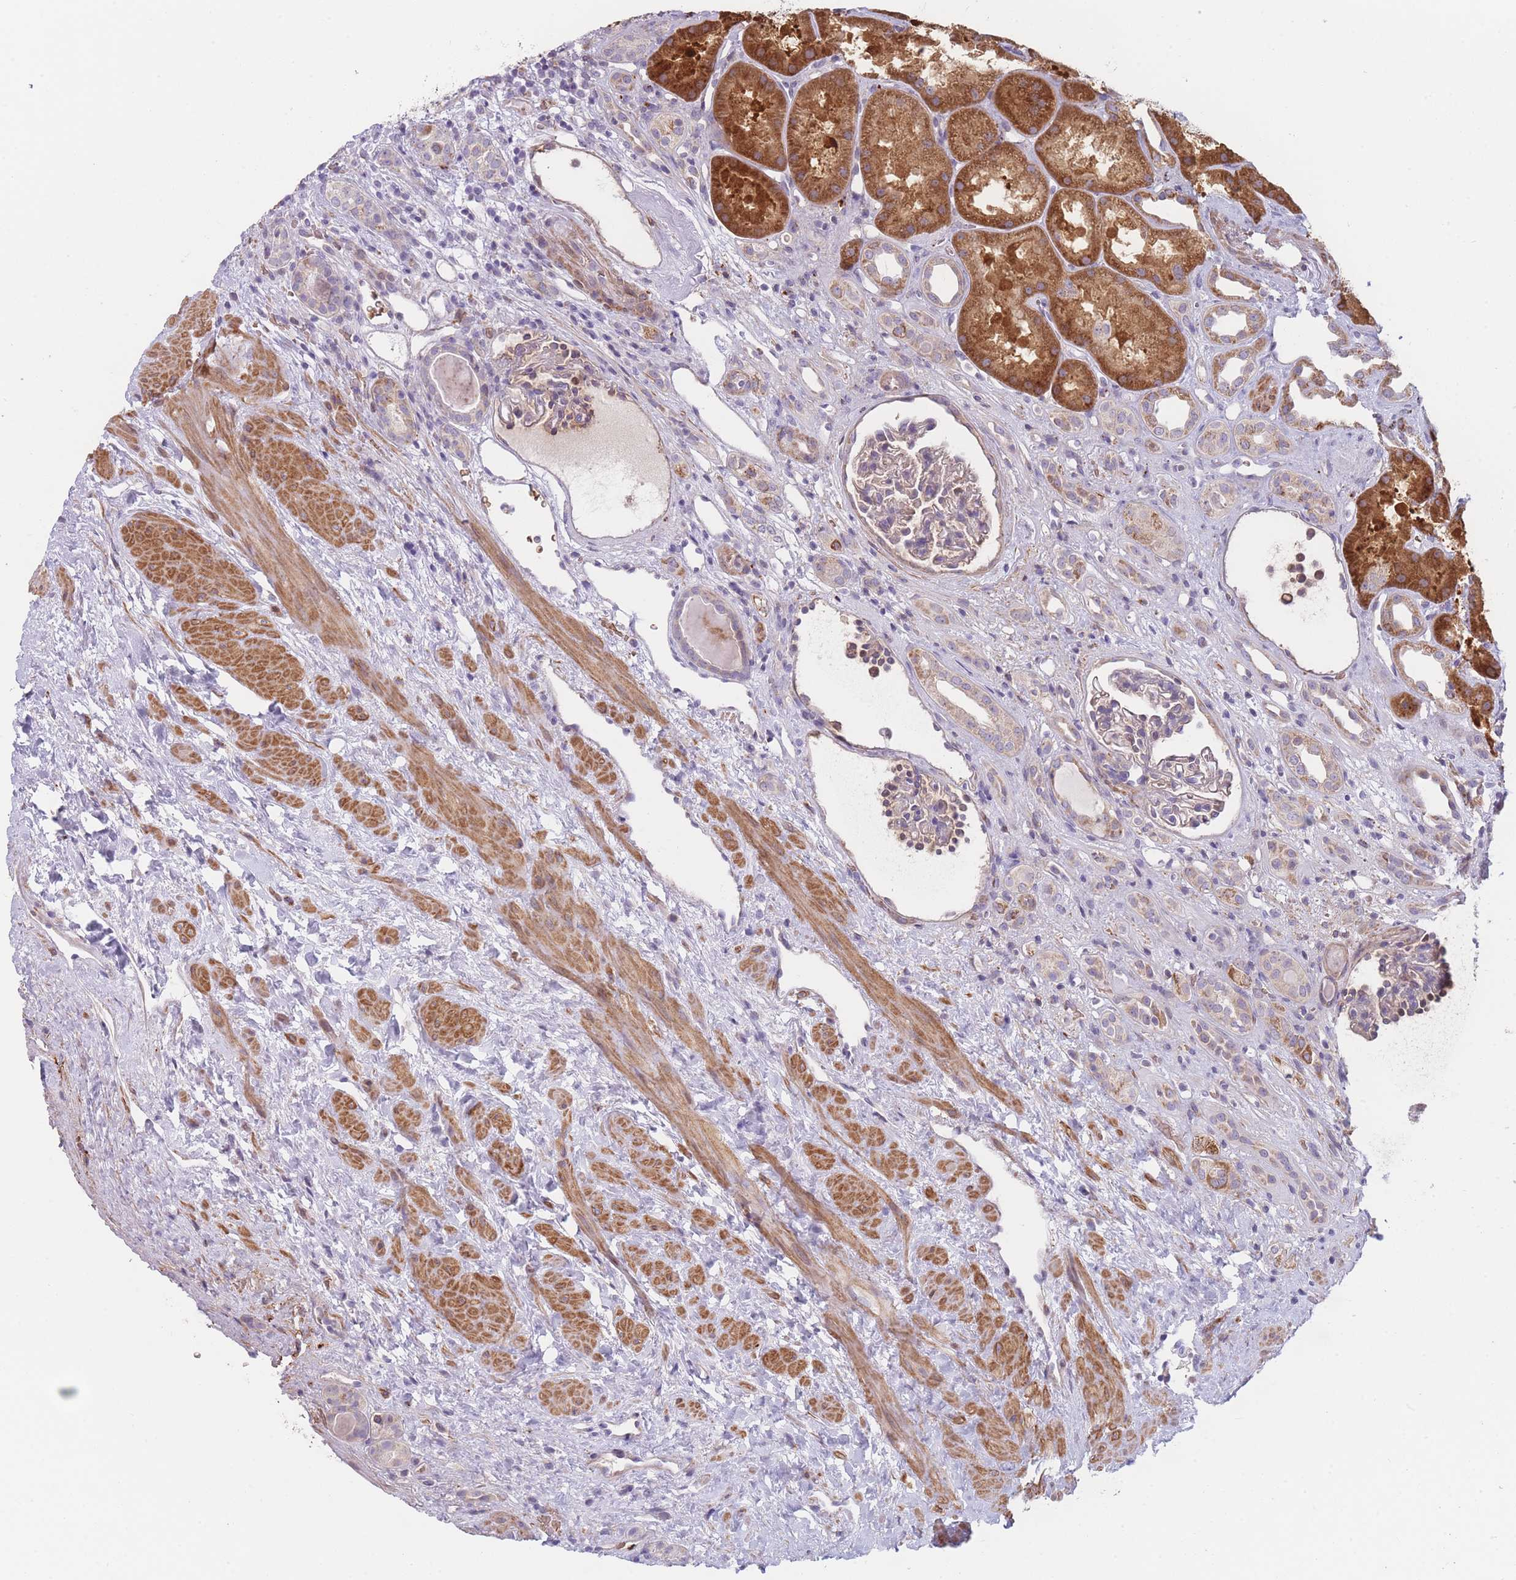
{"staining": {"intensity": "weak", "quantity": "25%-75%", "location": "cytoplasmic/membranous"}, "tissue": "kidney", "cell_type": "Cells in glomeruli", "image_type": "normal", "snomed": [{"axis": "morphology", "description": "Normal tissue, NOS"}, {"axis": "topography", "description": "Kidney"}], "caption": "Protein expression analysis of benign human kidney reveals weak cytoplasmic/membranous expression in about 25%-75% of cells in glomeruli.", "gene": "SMPD4", "patient": {"sex": "male", "age": 61}}